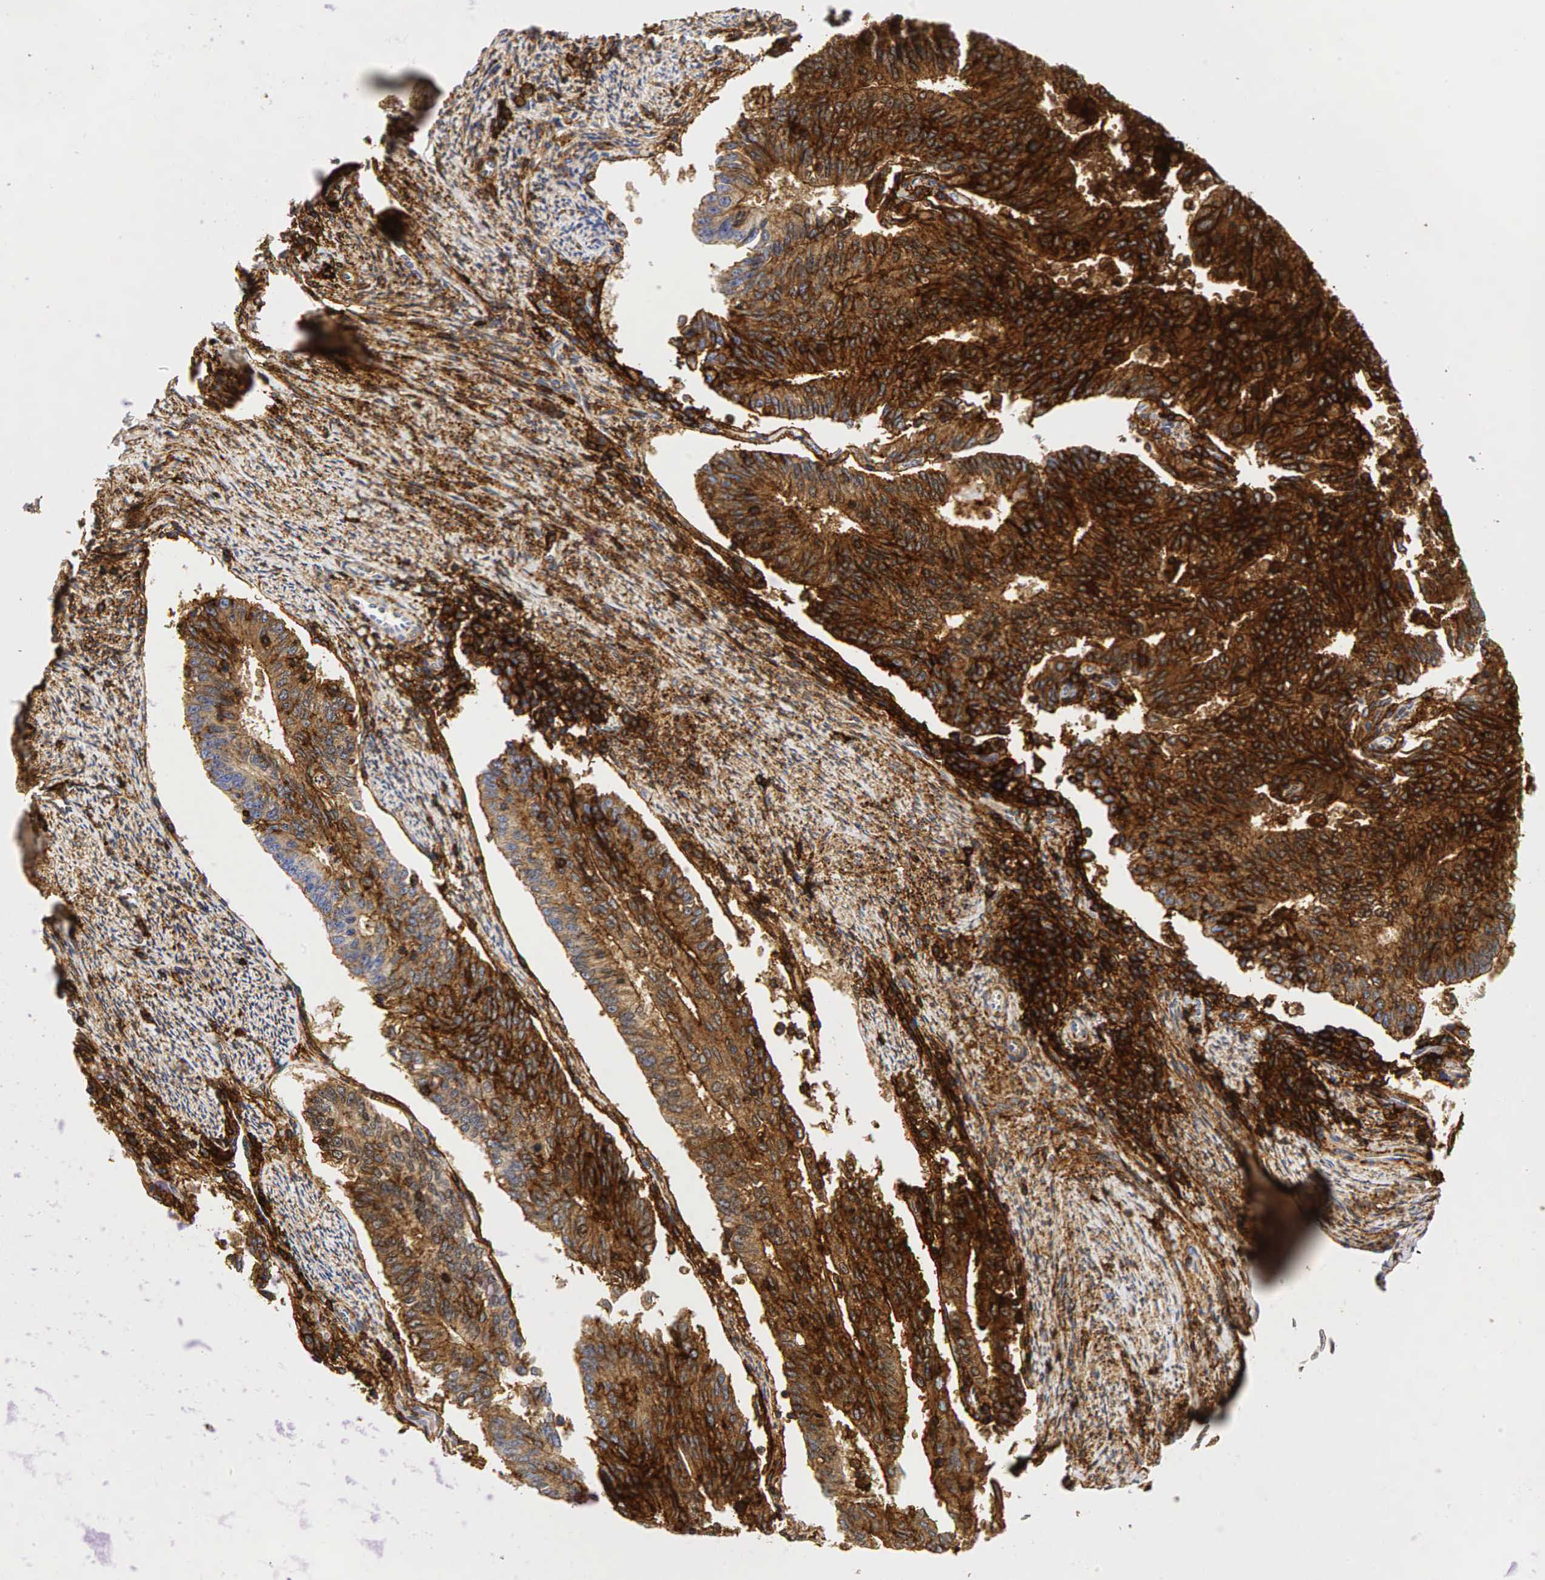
{"staining": {"intensity": "moderate", "quantity": "25%-75%", "location": "cytoplasmic/membranous"}, "tissue": "endometrial cancer", "cell_type": "Tumor cells", "image_type": "cancer", "snomed": [{"axis": "morphology", "description": "Adenocarcinoma, NOS"}, {"axis": "topography", "description": "Endometrium"}], "caption": "Immunohistochemistry (IHC) of endometrial adenocarcinoma shows medium levels of moderate cytoplasmic/membranous positivity in approximately 25%-75% of tumor cells. The staining is performed using DAB (3,3'-diaminobenzidine) brown chromogen to label protein expression. The nuclei are counter-stained blue using hematoxylin.", "gene": "CD44", "patient": {"sex": "female", "age": 56}}